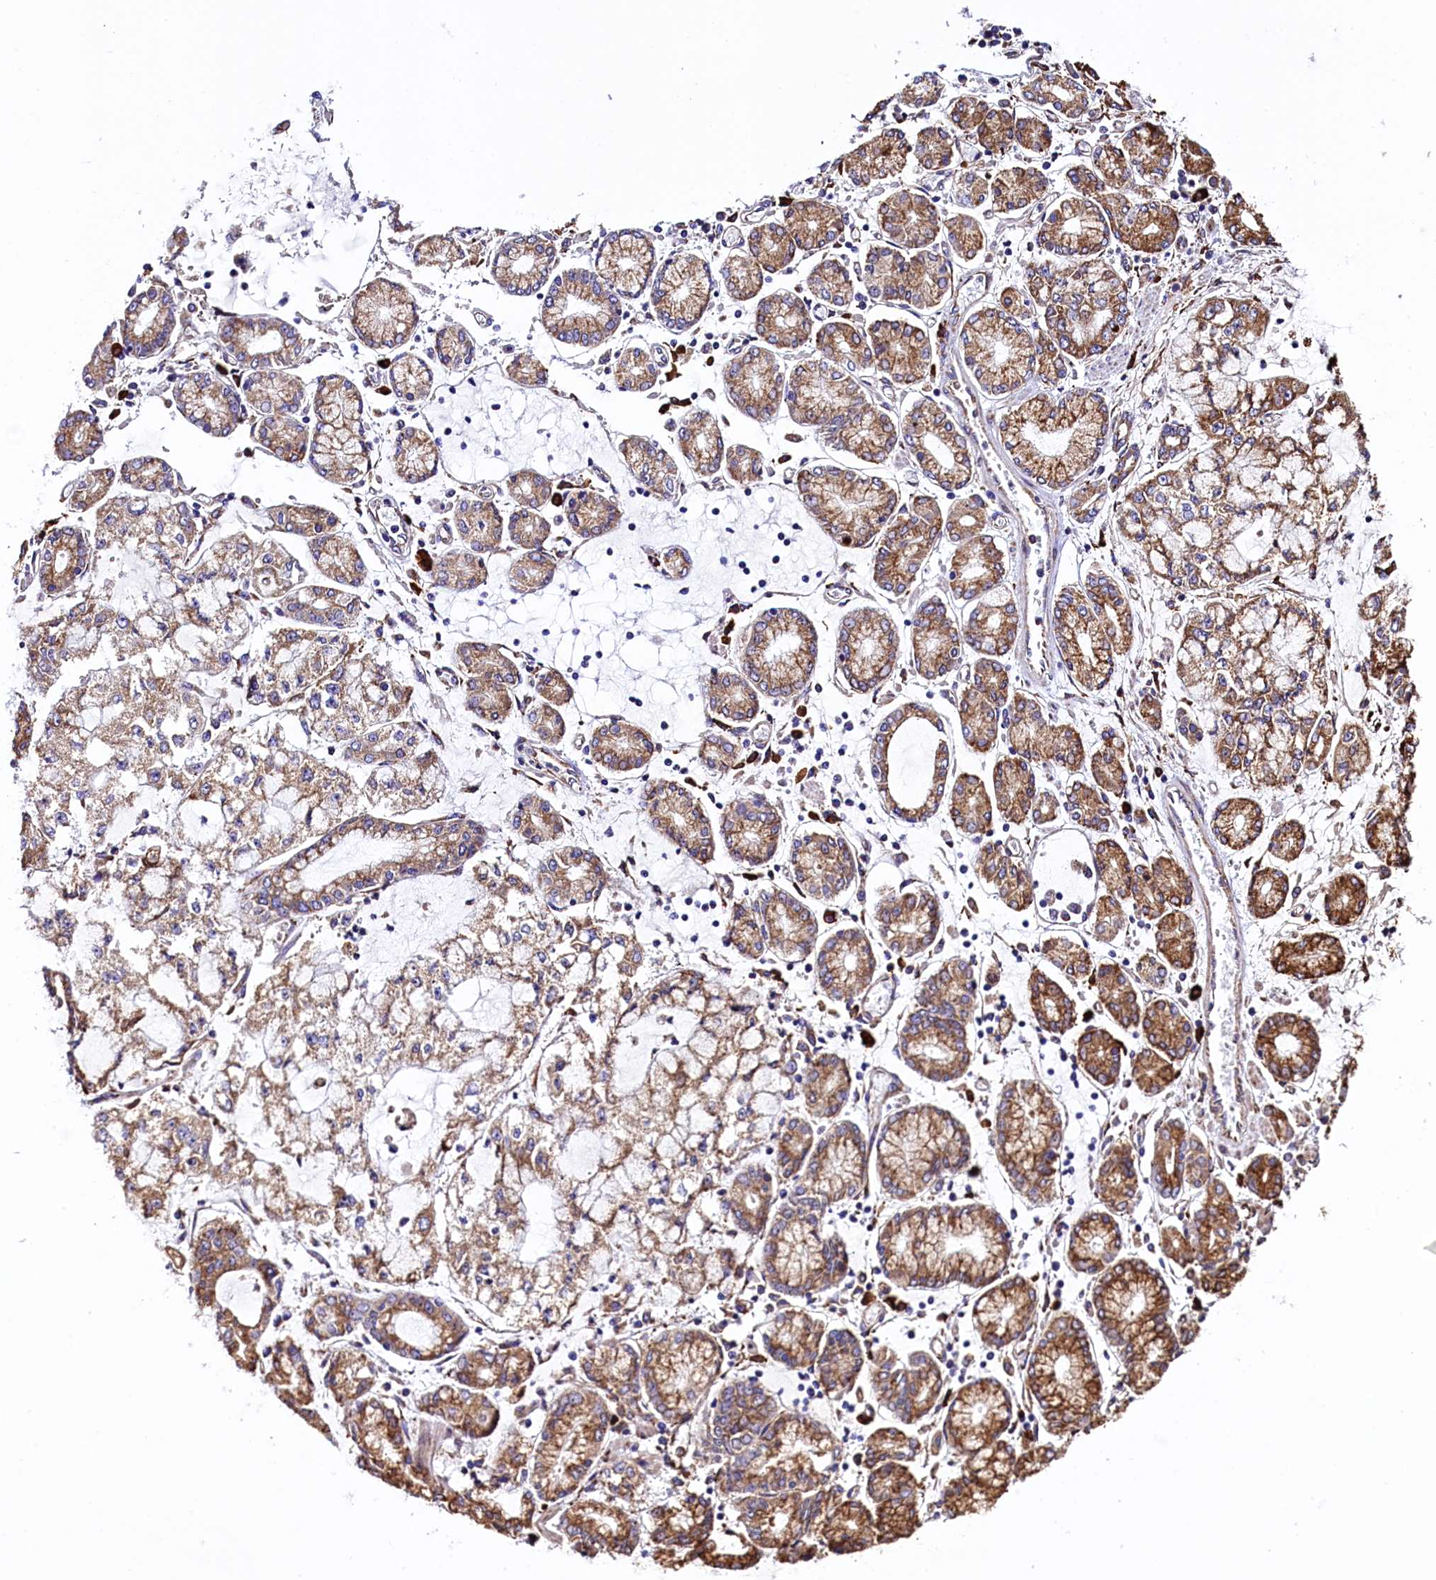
{"staining": {"intensity": "moderate", "quantity": ">75%", "location": "cytoplasmic/membranous"}, "tissue": "stomach cancer", "cell_type": "Tumor cells", "image_type": "cancer", "snomed": [{"axis": "morphology", "description": "Adenocarcinoma, NOS"}, {"axis": "topography", "description": "Stomach"}], "caption": "DAB immunohistochemical staining of stomach cancer exhibits moderate cytoplasmic/membranous protein staining in approximately >75% of tumor cells. (DAB = brown stain, brightfield microscopy at high magnification).", "gene": "CAPS2", "patient": {"sex": "male", "age": 76}}